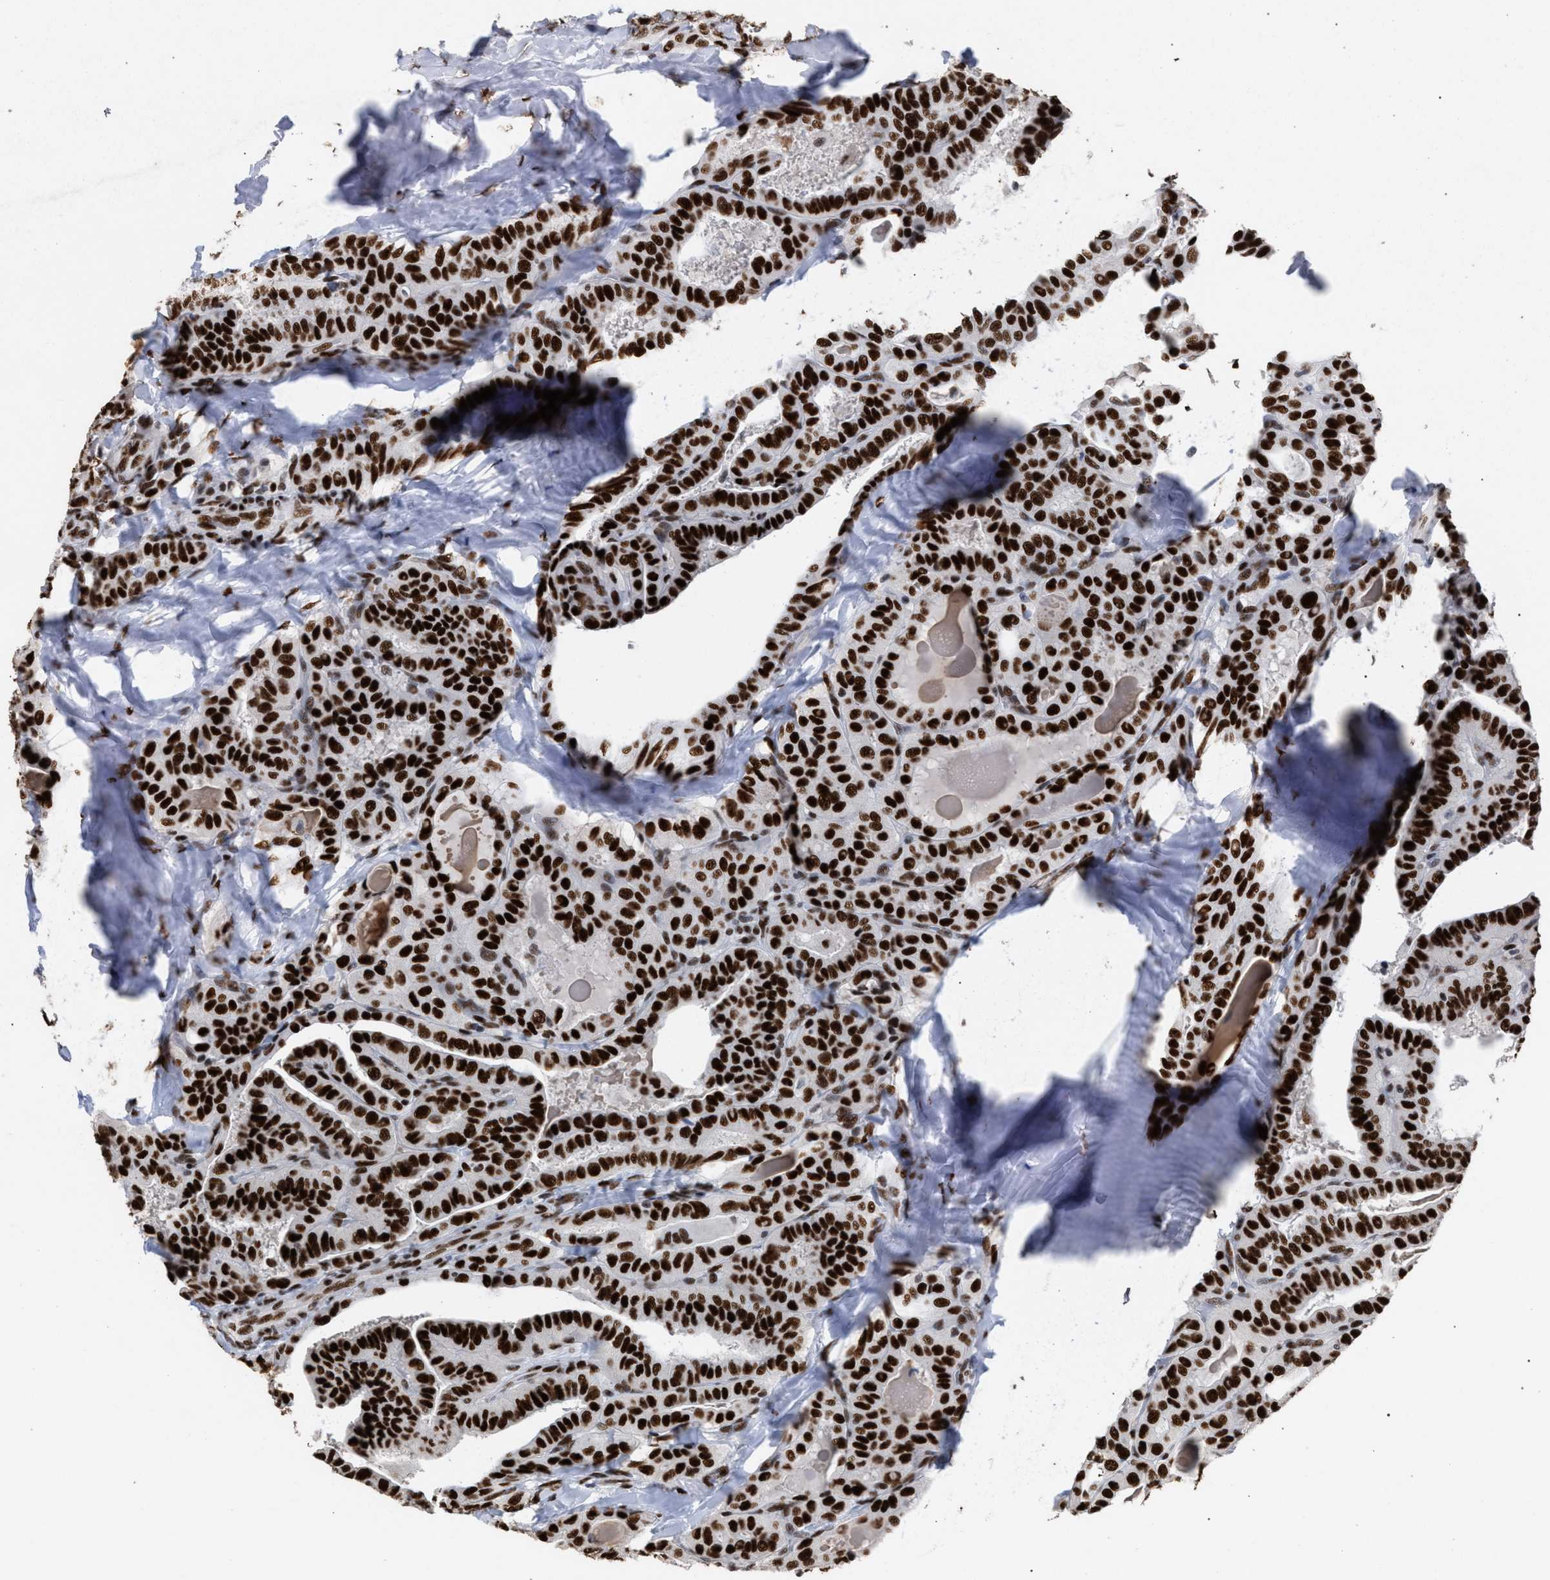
{"staining": {"intensity": "strong", "quantity": ">75%", "location": "nuclear"}, "tissue": "thyroid cancer", "cell_type": "Tumor cells", "image_type": "cancer", "snomed": [{"axis": "morphology", "description": "Papillary adenocarcinoma, NOS"}, {"axis": "topography", "description": "Thyroid gland"}], "caption": "DAB immunohistochemical staining of thyroid cancer shows strong nuclear protein expression in about >75% of tumor cells. (DAB IHC, brown staining for protein, blue staining for nuclei).", "gene": "TP53BP1", "patient": {"sex": "male", "age": 77}}